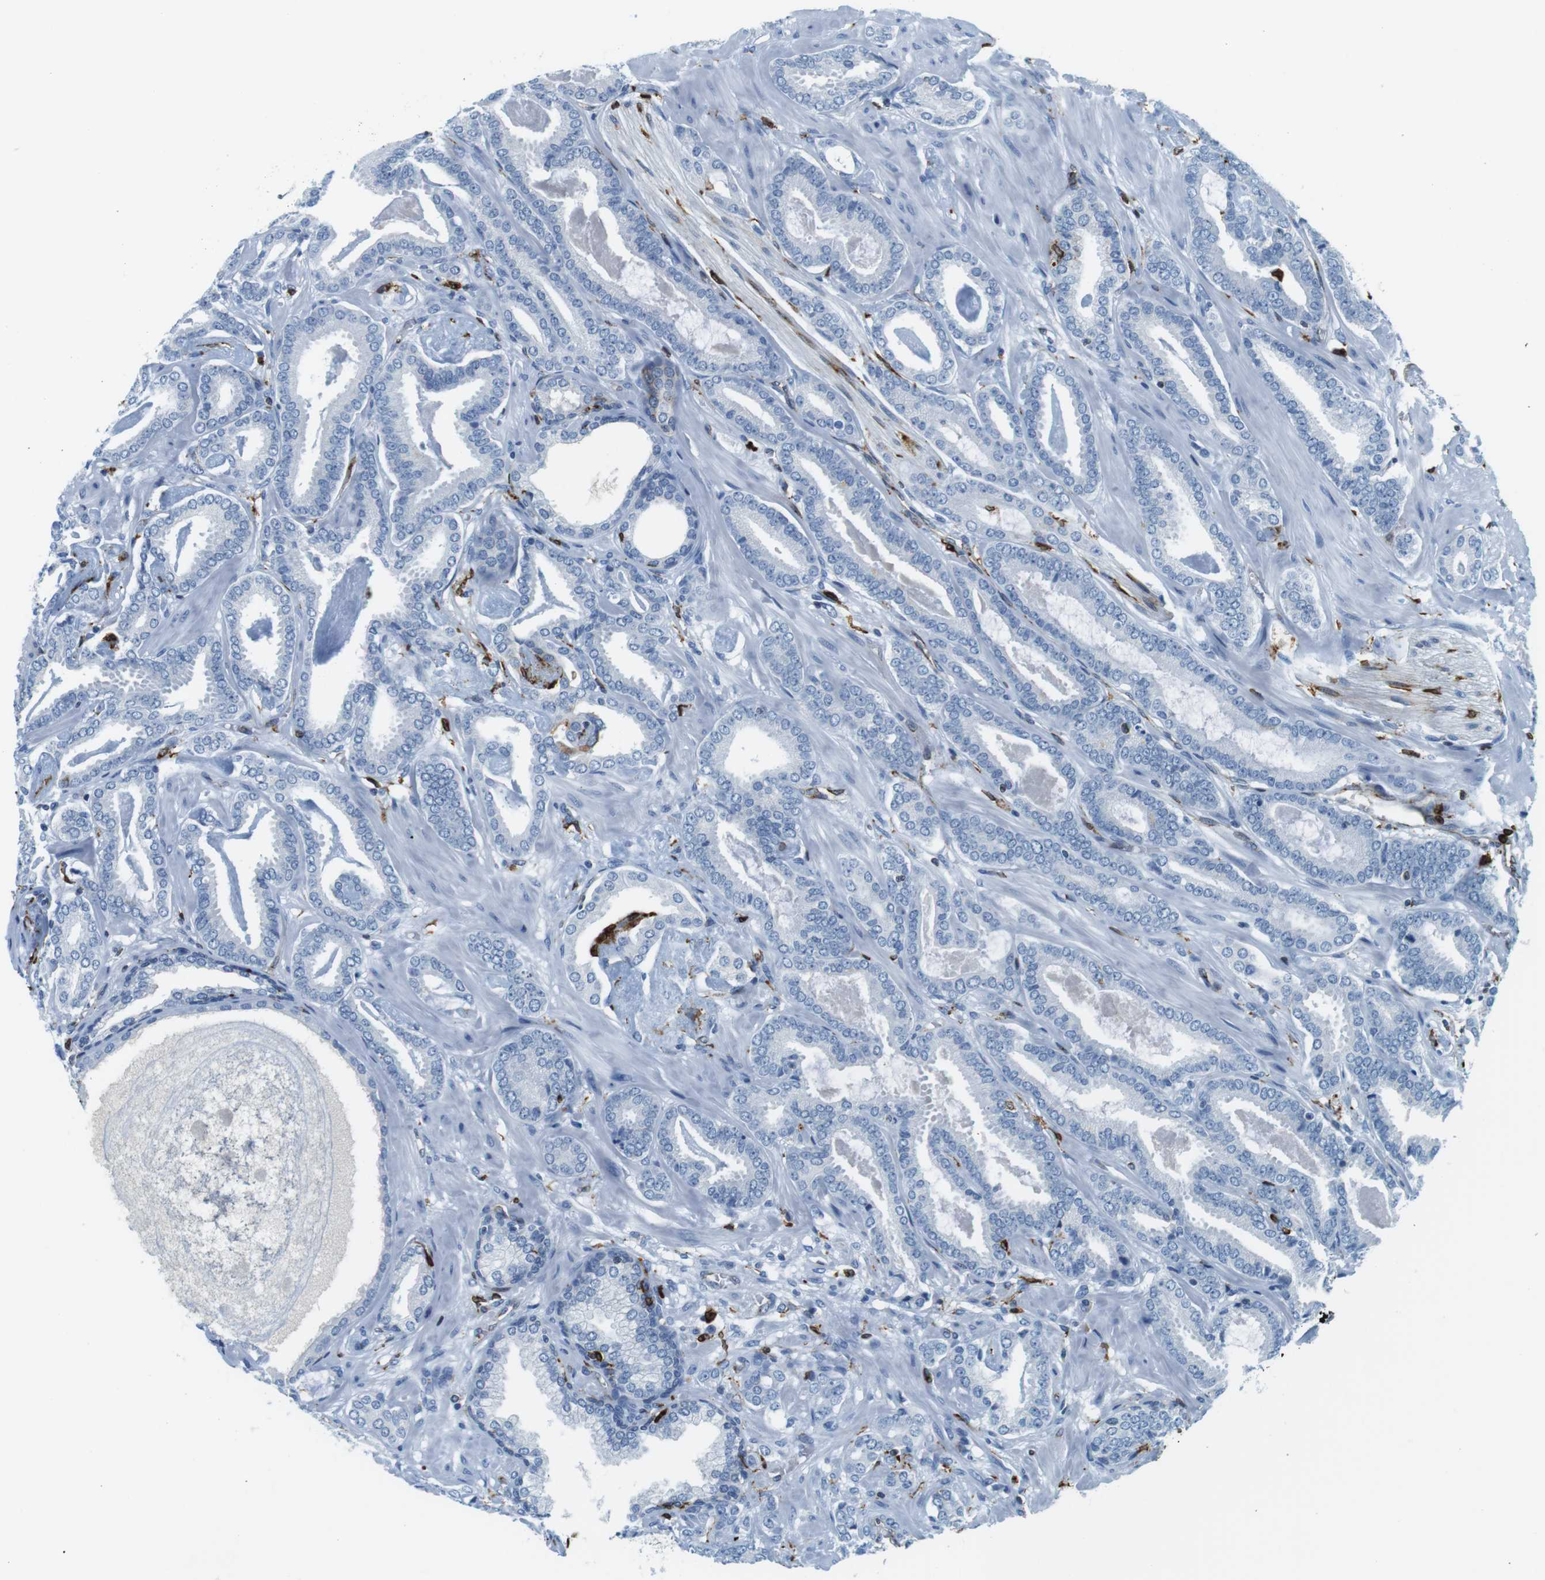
{"staining": {"intensity": "negative", "quantity": "none", "location": "none"}, "tissue": "prostate cancer", "cell_type": "Tumor cells", "image_type": "cancer", "snomed": [{"axis": "morphology", "description": "Adenocarcinoma, Low grade"}, {"axis": "topography", "description": "Prostate"}], "caption": "The image shows no significant positivity in tumor cells of prostate cancer (low-grade adenocarcinoma).", "gene": "CIITA", "patient": {"sex": "male", "age": 53}}